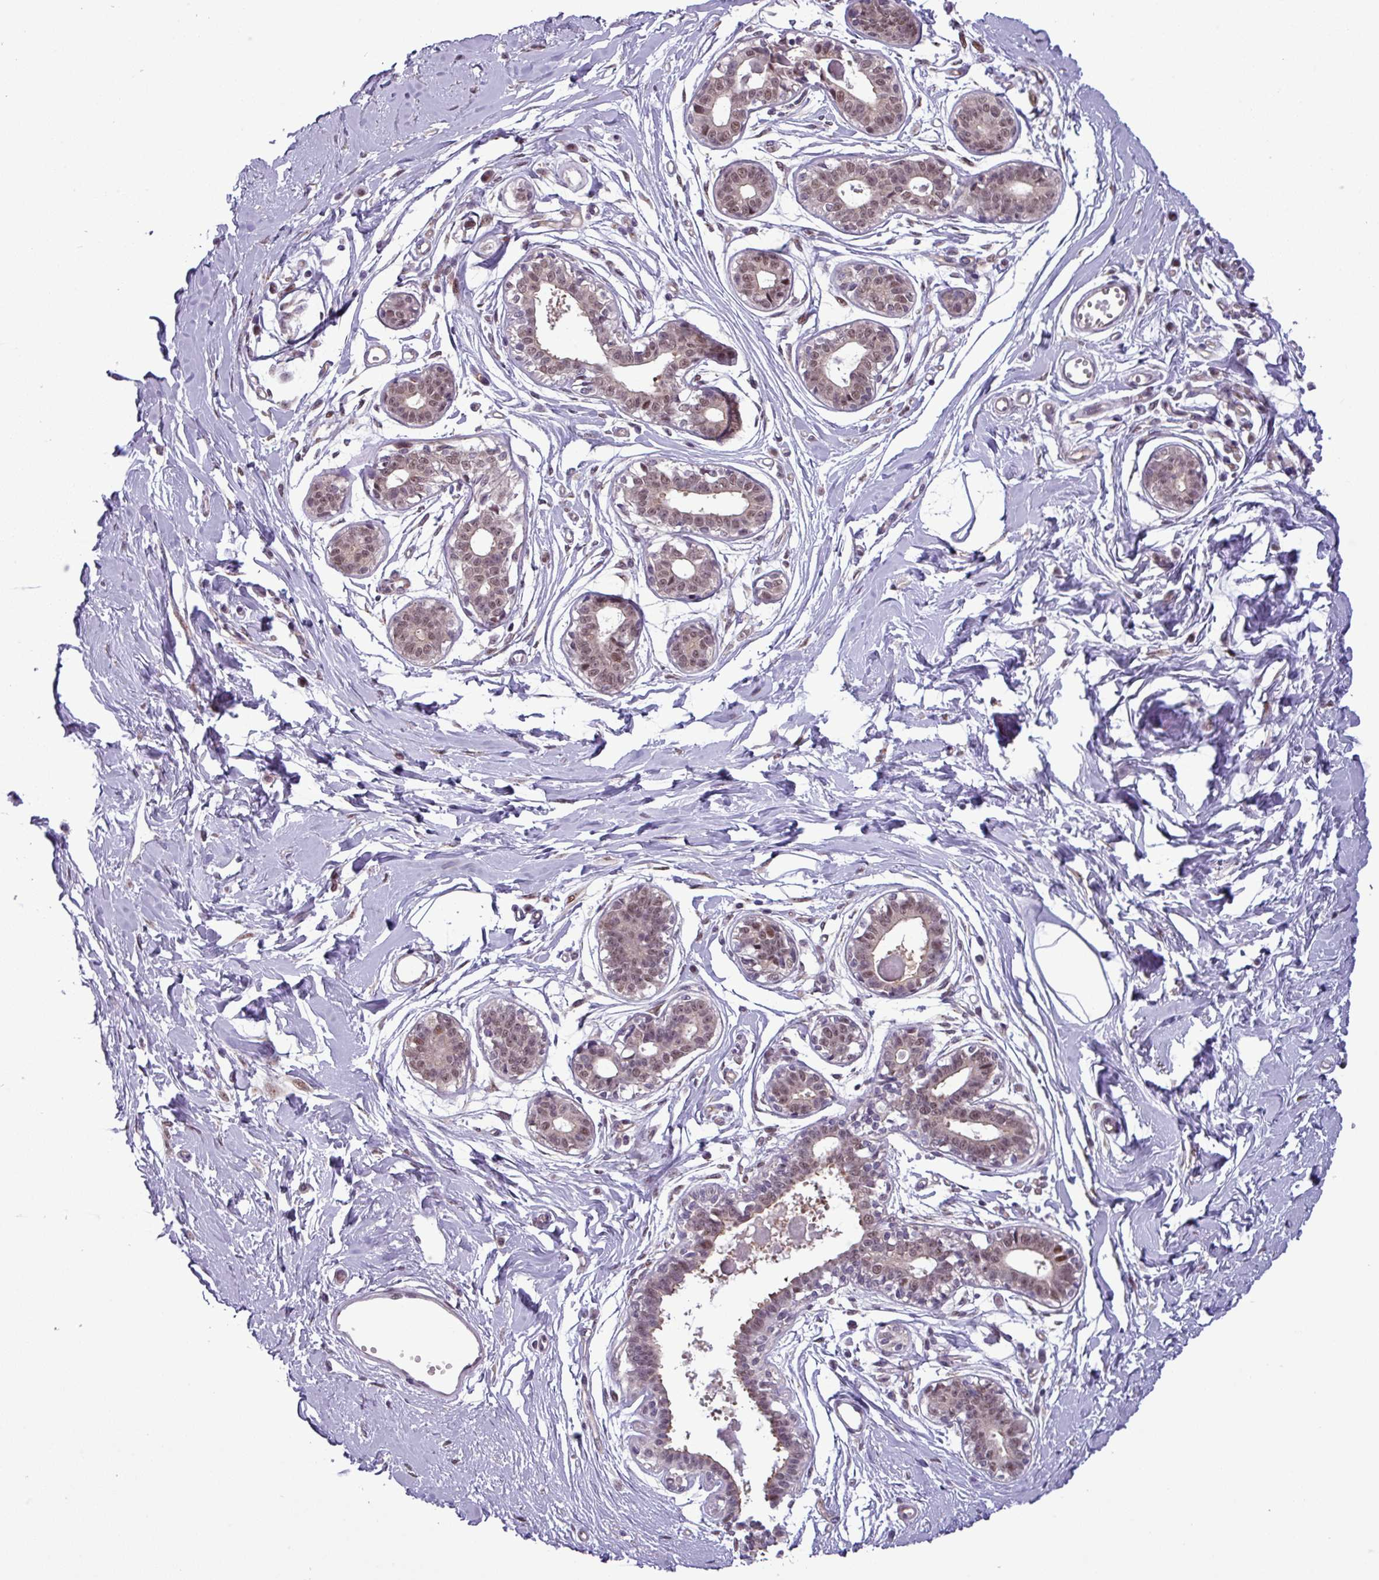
{"staining": {"intensity": "negative", "quantity": "none", "location": "none"}, "tissue": "breast", "cell_type": "Adipocytes", "image_type": "normal", "snomed": [{"axis": "morphology", "description": "Normal tissue, NOS"}, {"axis": "topography", "description": "Breast"}], "caption": "A high-resolution micrograph shows IHC staining of unremarkable breast, which displays no significant positivity in adipocytes.", "gene": "NPFFR1", "patient": {"sex": "female", "age": 45}}